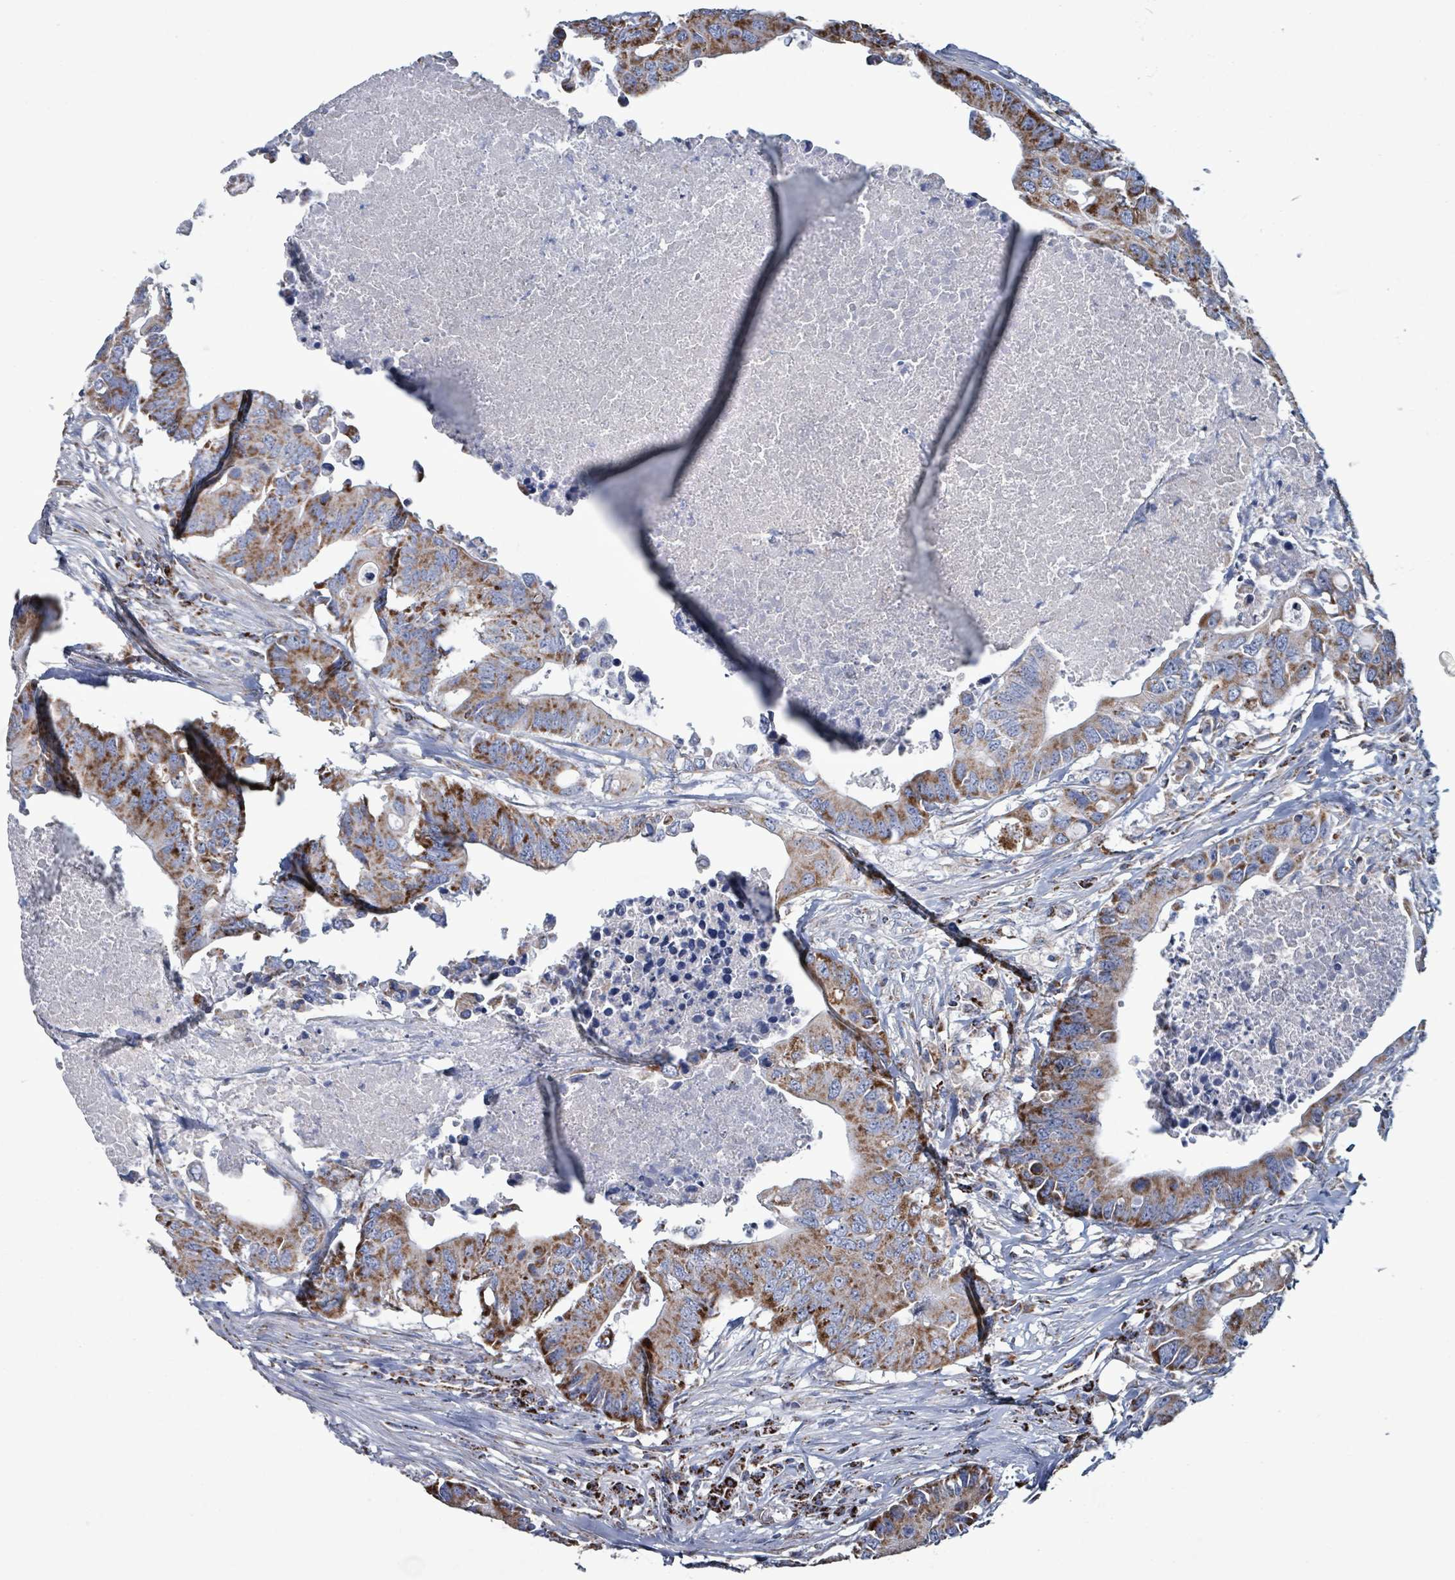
{"staining": {"intensity": "moderate", "quantity": ">75%", "location": "cytoplasmic/membranous"}, "tissue": "colorectal cancer", "cell_type": "Tumor cells", "image_type": "cancer", "snomed": [{"axis": "morphology", "description": "Adenocarcinoma, NOS"}, {"axis": "topography", "description": "Colon"}], "caption": "Protein expression analysis of human colorectal cancer reveals moderate cytoplasmic/membranous positivity in about >75% of tumor cells.", "gene": "IDH3B", "patient": {"sex": "male", "age": 71}}